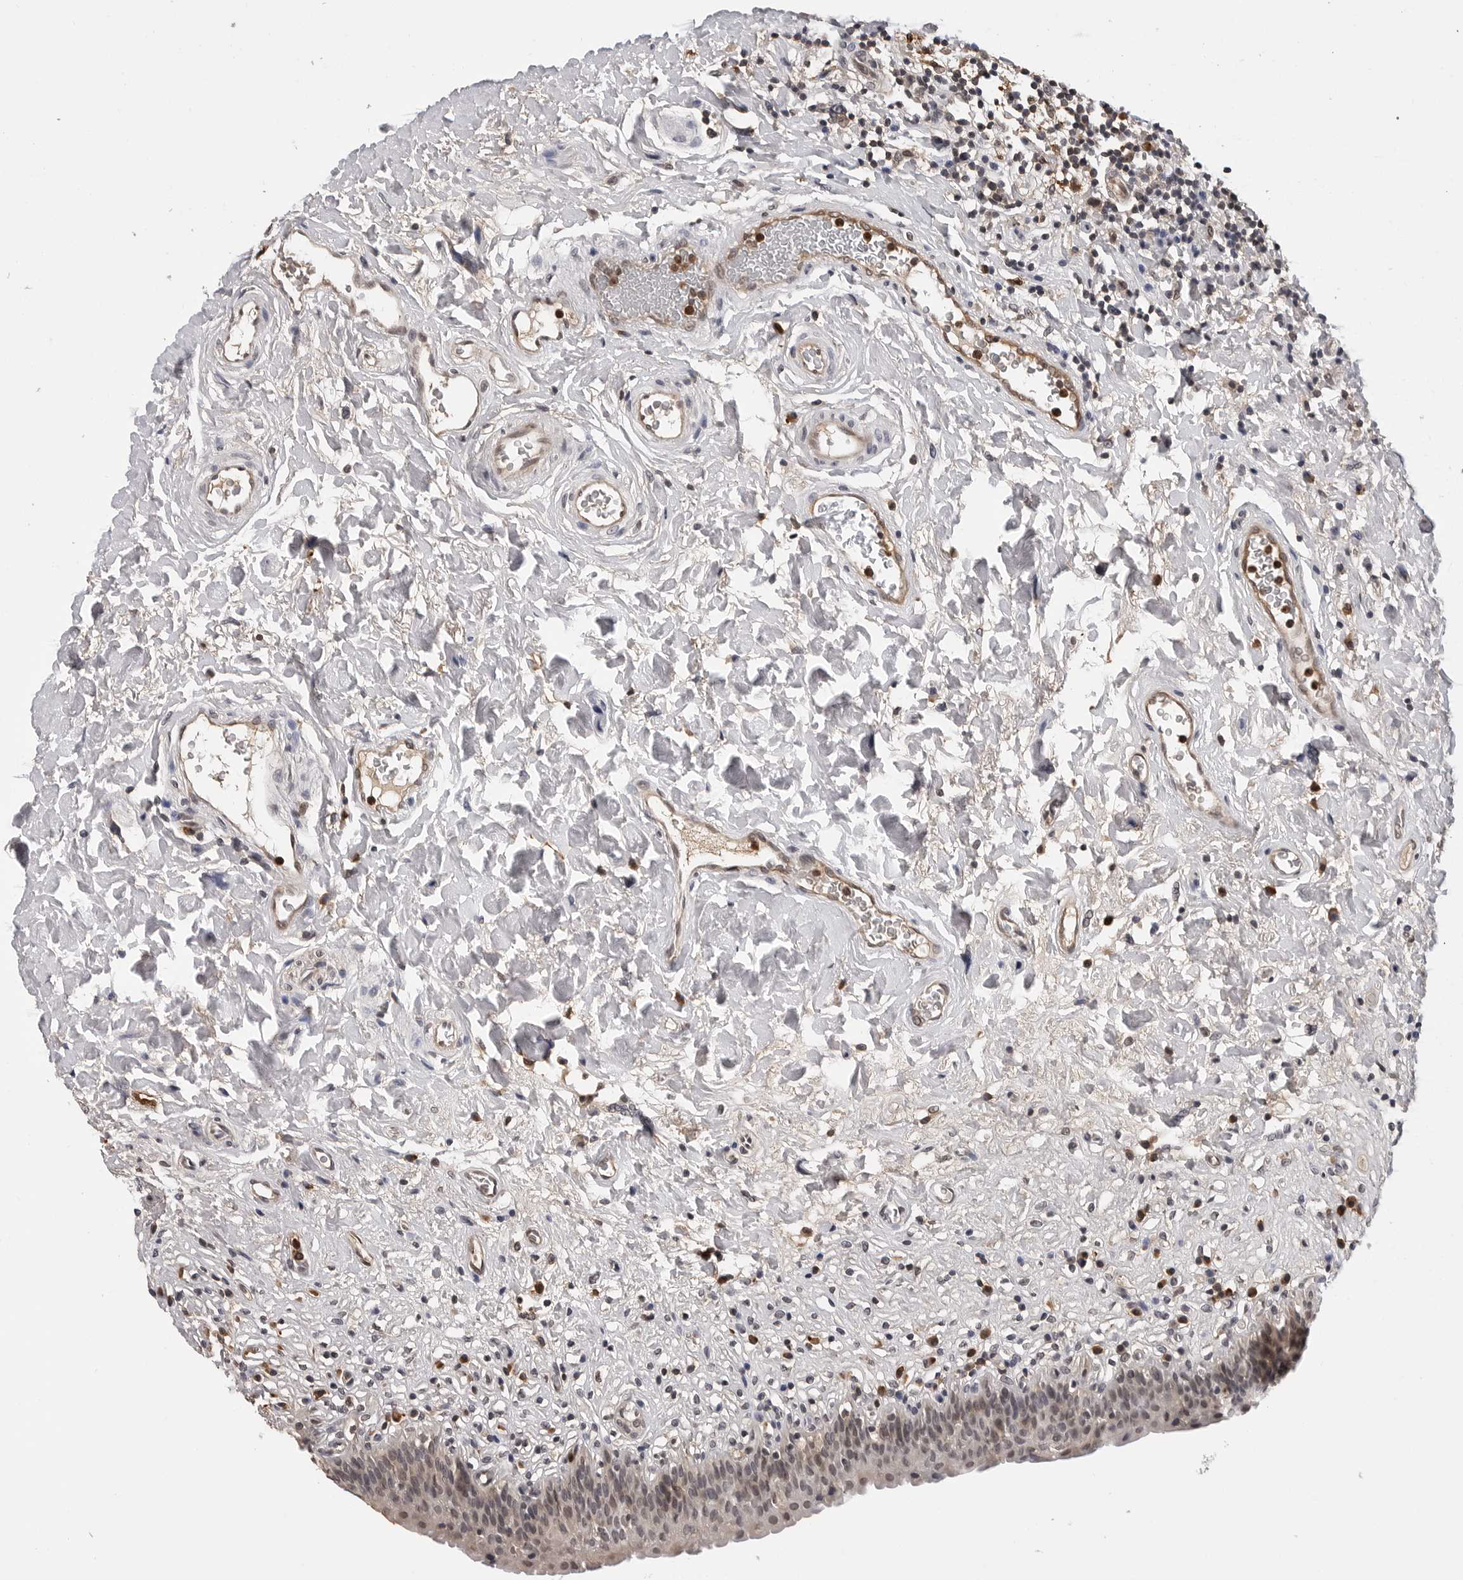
{"staining": {"intensity": "weak", "quantity": ">75%", "location": "cytoplasmic/membranous,nuclear"}, "tissue": "urinary bladder", "cell_type": "Urothelial cells", "image_type": "normal", "snomed": [{"axis": "morphology", "description": "Normal tissue, NOS"}, {"axis": "topography", "description": "Urinary bladder"}], "caption": "Immunohistochemistry photomicrograph of unremarkable human urinary bladder stained for a protein (brown), which exhibits low levels of weak cytoplasmic/membranous,nuclear staining in about >75% of urothelial cells.", "gene": "TRMT13", "patient": {"sex": "male", "age": 83}}